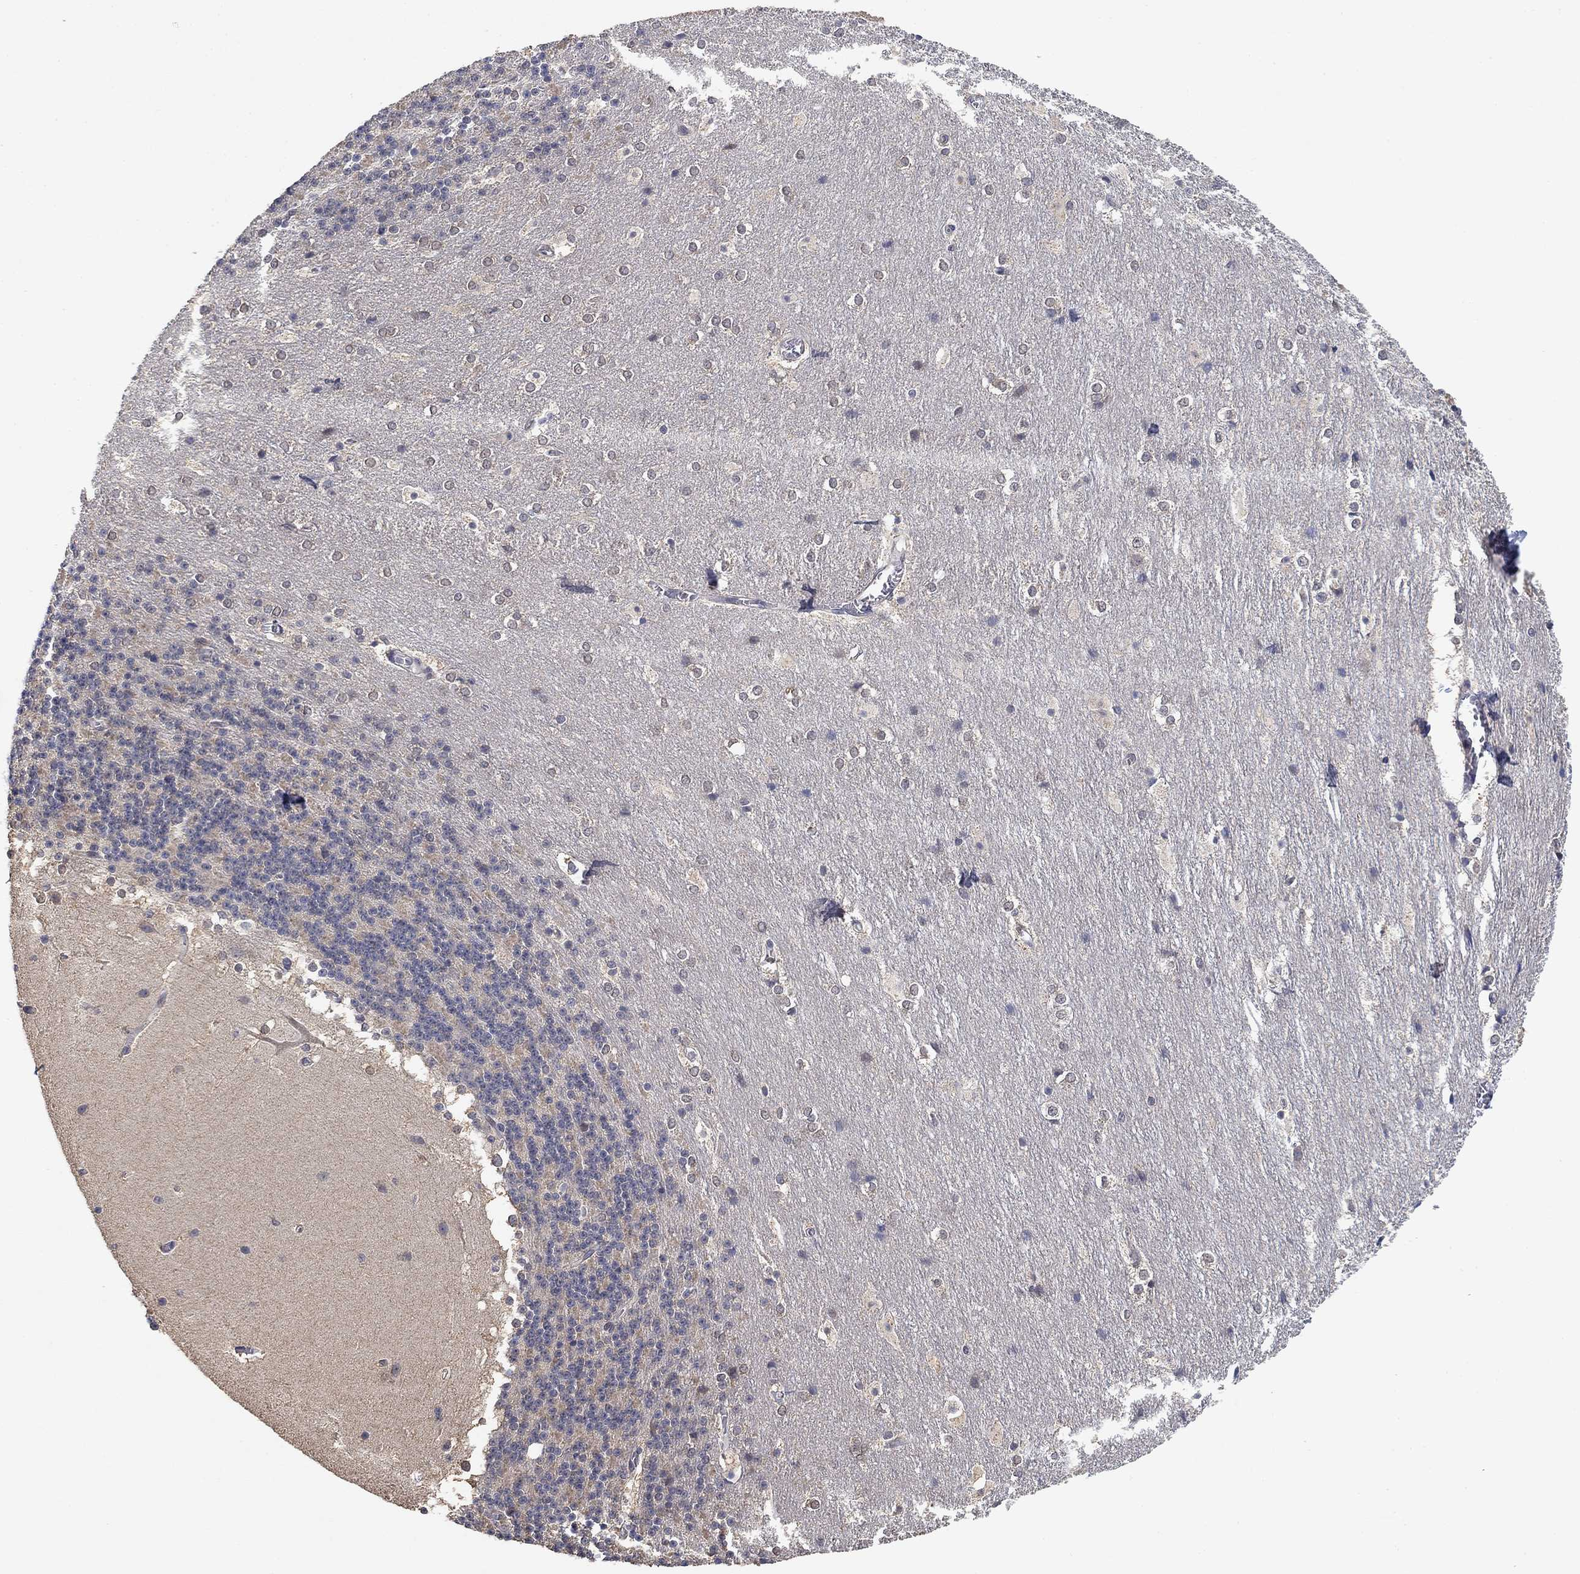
{"staining": {"intensity": "negative", "quantity": "none", "location": "none"}, "tissue": "cerebellum", "cell_type": "Cells in granular layer", "image_type": "normal", "snomed": [{"axis": "morphology", "description": "Normal tissue, NOS"}, {"axis": "topography", "description": "Cerebellum"}], "caption": "DAB immunohistochemical staining of normal human cerebellum exhibits no significant expression in cells in granular layer. The staining is performed using DAB brown chromogen with nuclei counter-stained in using hematoxylin.", "gene": "CCDC43", "patient": {"sex": "female", "age": 19}}